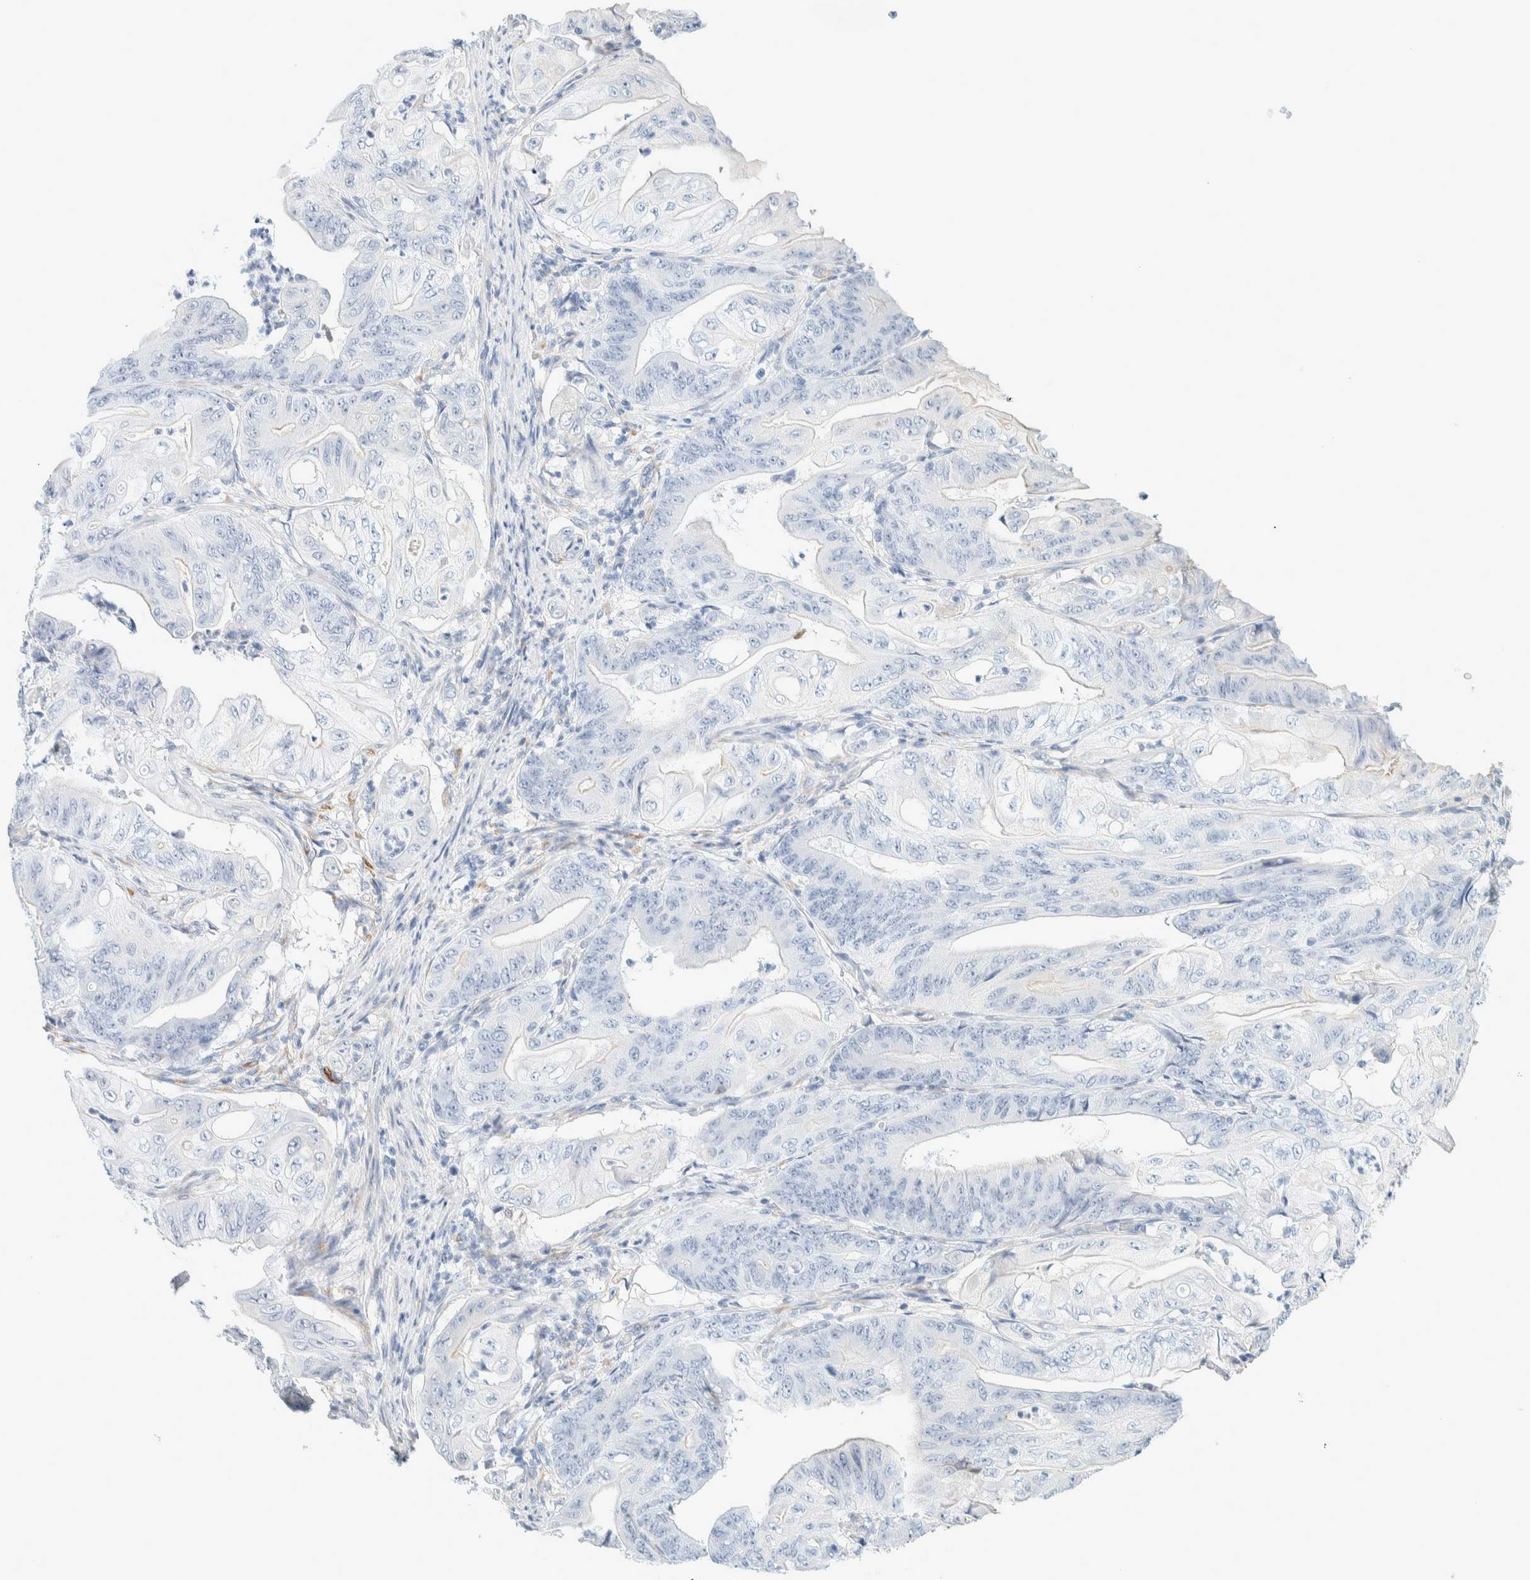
{"staining": {"intensity": "negative", "quantity": "none", "location": "none"}, "tissue": "stomach cancer", "cell_type": "Tumor cells", "image_type": "cancer", "snomed": [{"axis": "morphology", "description": "Adenocarcinoma, NOS"}, {"axis": "topography", "description": "Stomach"}], "caption": "Immunohistochemistry (IHC) of adenocarcinoma (stomach) displays no expression in tumor cells.", "gene": "ATCAY", "patient": {"sex": "female", "age": 73}}